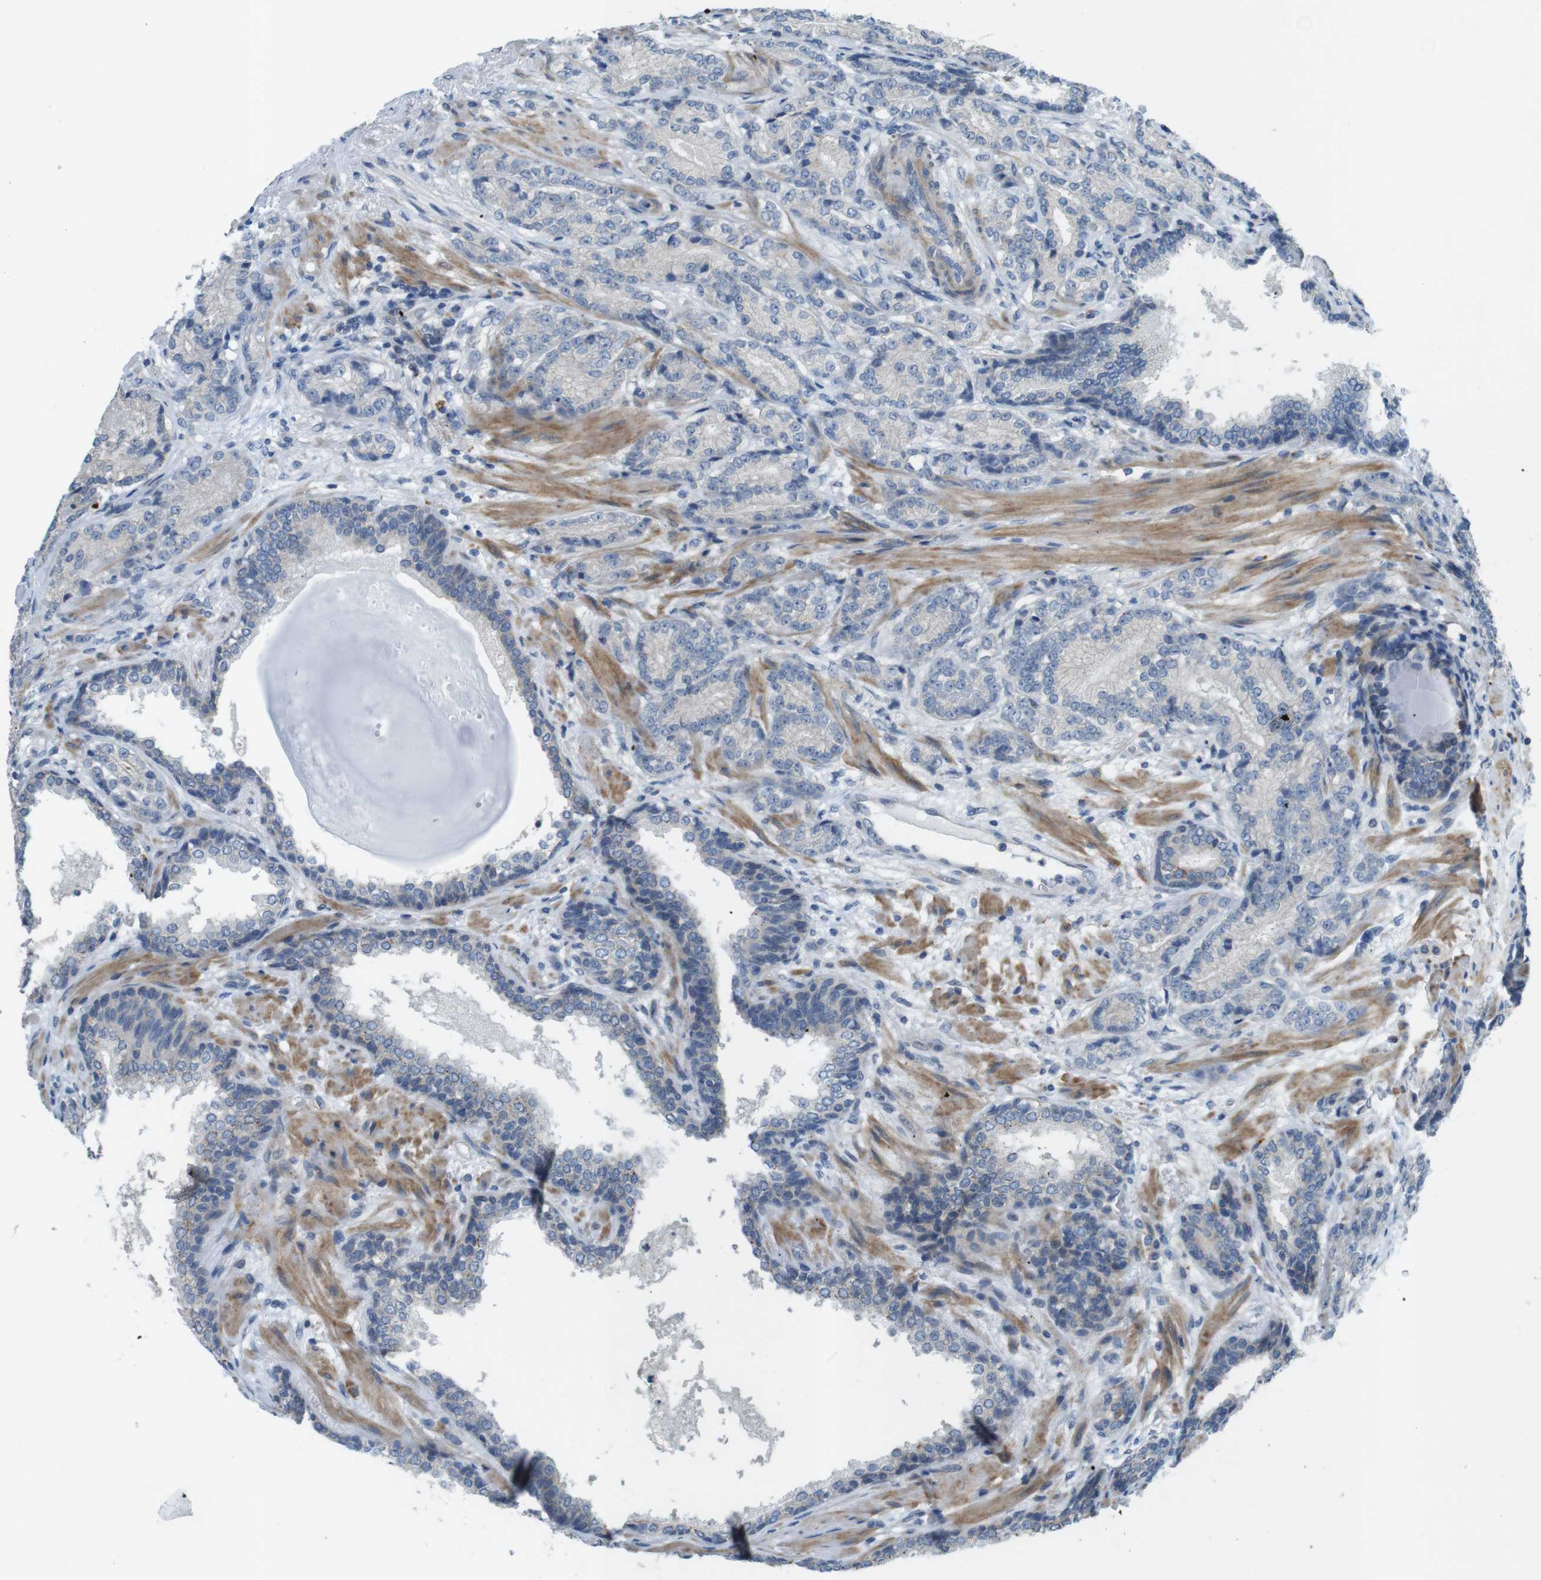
{"staining": {"intensity": "negative", "quantity": "none", "location": "none"}, "tissue": "prostate cancer", "cell_type": "Tumor cells", "image_type": "cancer", "snomed": [{"axis": "morphology", "description": "Adenocarcinoma, High grade"}, {"axis": "topography", "description": "Prostate"}], "caption": "IHC of human prostate cancer (high-grade adenocarcinoma) exhibits no staining in tumor cells. (DAB IHC with hematoxylin counter stain).", "gene": "TYW1", "patient": {"sex": "male", "age": 61}}